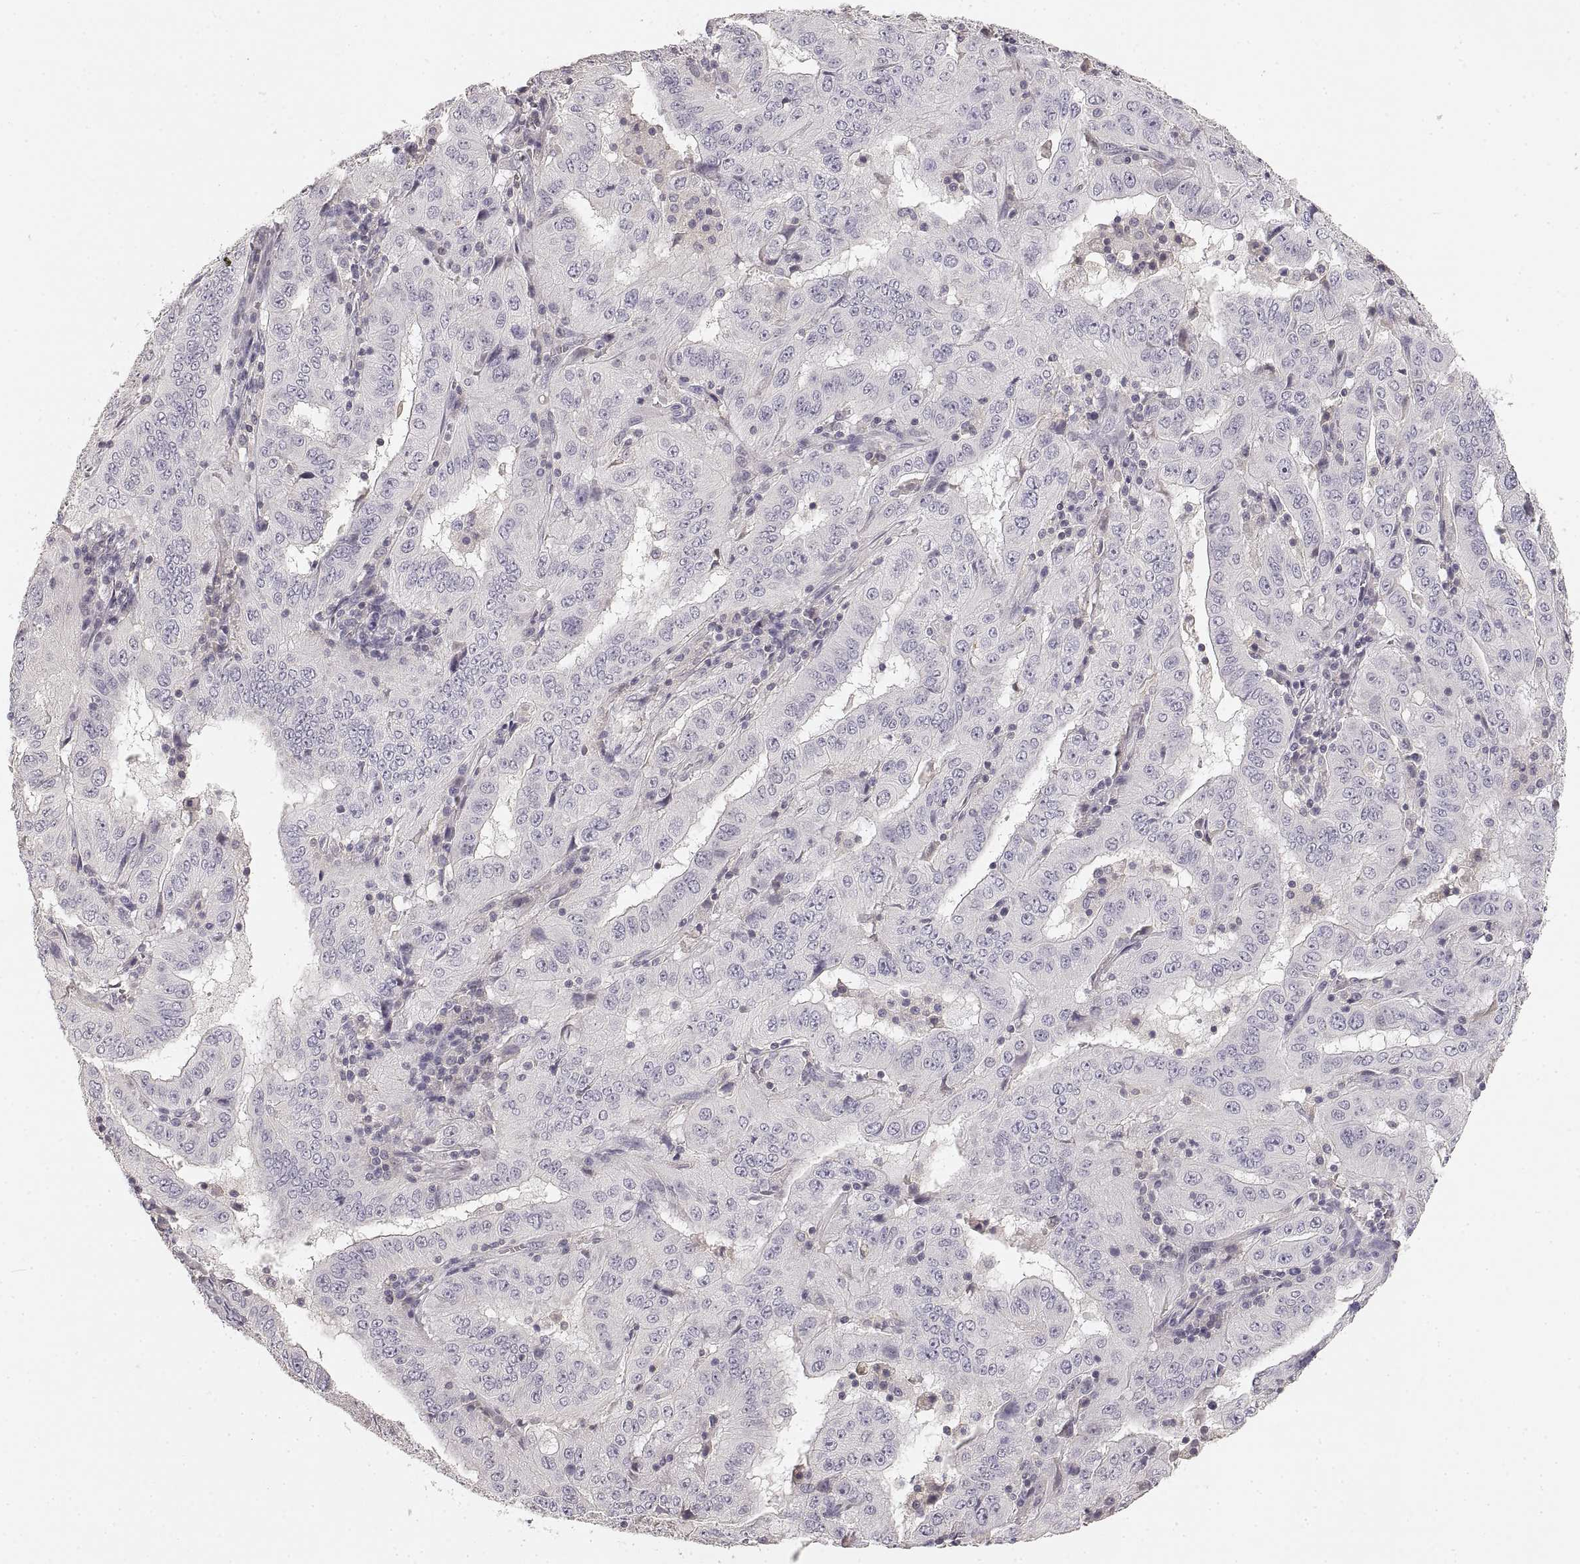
{"staining": {"intensity": "negative", "quantity": "none", "location": "none"}, "tissue": "pancreatic cancer", "cell_type": "Tumor cells", "image_type": "cancer", "snomed": [{"axis": "morphology", "description": "Adenocarcinoma, NOS"}, {"axis": "topography", "description": "Pancreas"}], "caption": "Tumor cells are negative for protein expression in human pancreatic adenocarcinoma. (Stains: DAB immunohistochemistry with hematoxylin counter stain, Microscopy: brightfield microscopy at high magnification).", "gene": "RUNDC3A", "patient": {"sex": "male", "age": 63}}